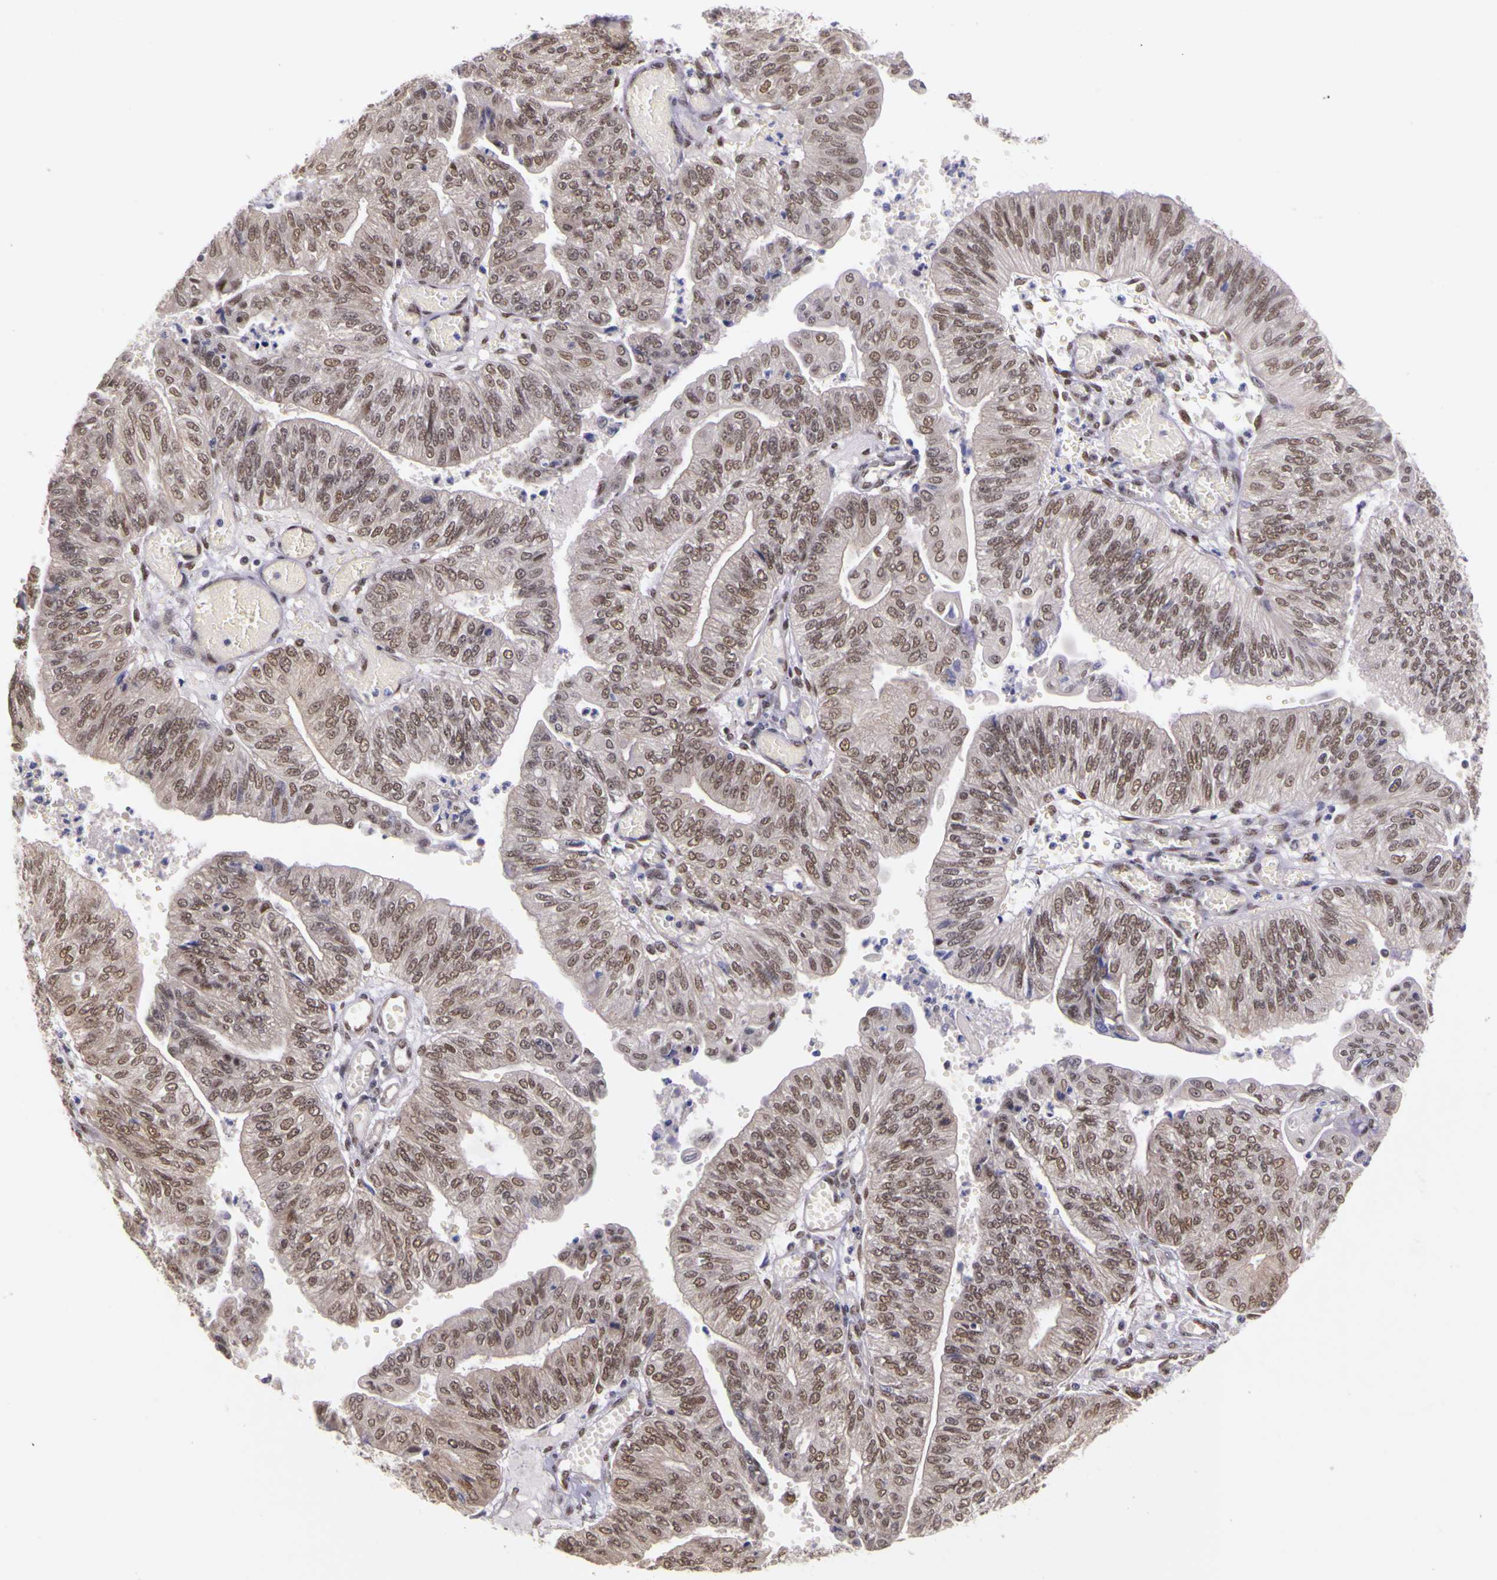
{"staining": {"intensity": "weak", "quantity": ">75%", "location": "nuclear"}, "tissue": "endometrial cancer", "cell_type": "Tumor cells", "image_type": "cancer", "snomed": [{"axis": "morphology", "description": "Adenocarcinoma, NOS"}, {"axis": "topography", "description": "Endometrium"}], "caption": "The histopathology image demonstrates immunohistochemical staining of endometrial cancer. There is weak nuclear staining is identified in approximately >75% of tumor cells.", "gene": "WDR13", "patient": {"sex": "female", "age": 59}}